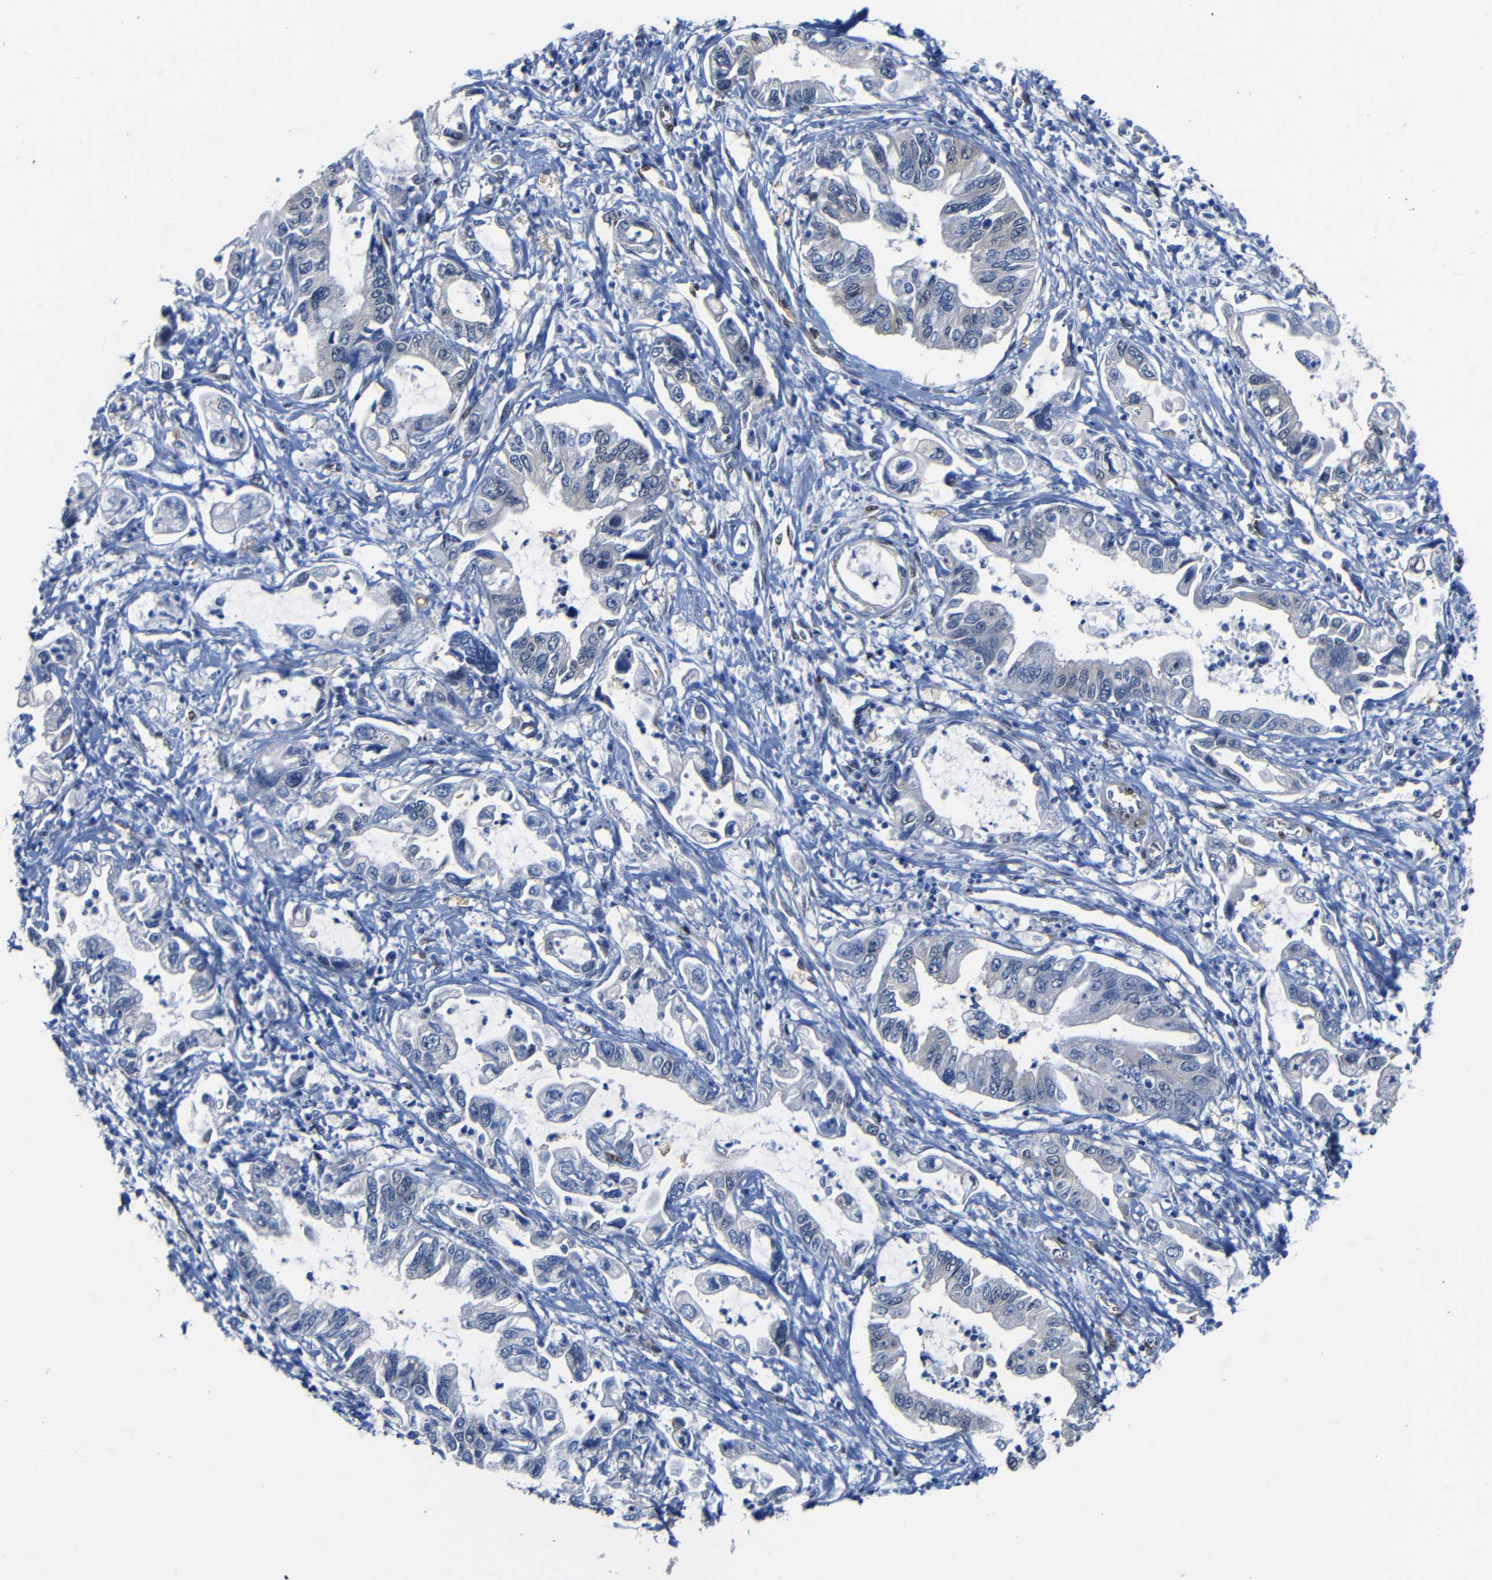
{"staining": {"intensity": "negative", "quantity": "none", "location": "none"}, "tissue": "pancreatic cancer", "cell_type": "Tumor cells", "image_type": "cancer", "snomed": [{"axis": "morphology", "description": "Adenocarcinoma, NOS"}, {"axis": "topography", "description": "Pancreas"}], "caption": "Immunohistochemical staining of human pancreatic cancer shows no significant positivity in tumor cells.", "gene": "YAP1", "patient": {"sex": "male", "age": 56}}